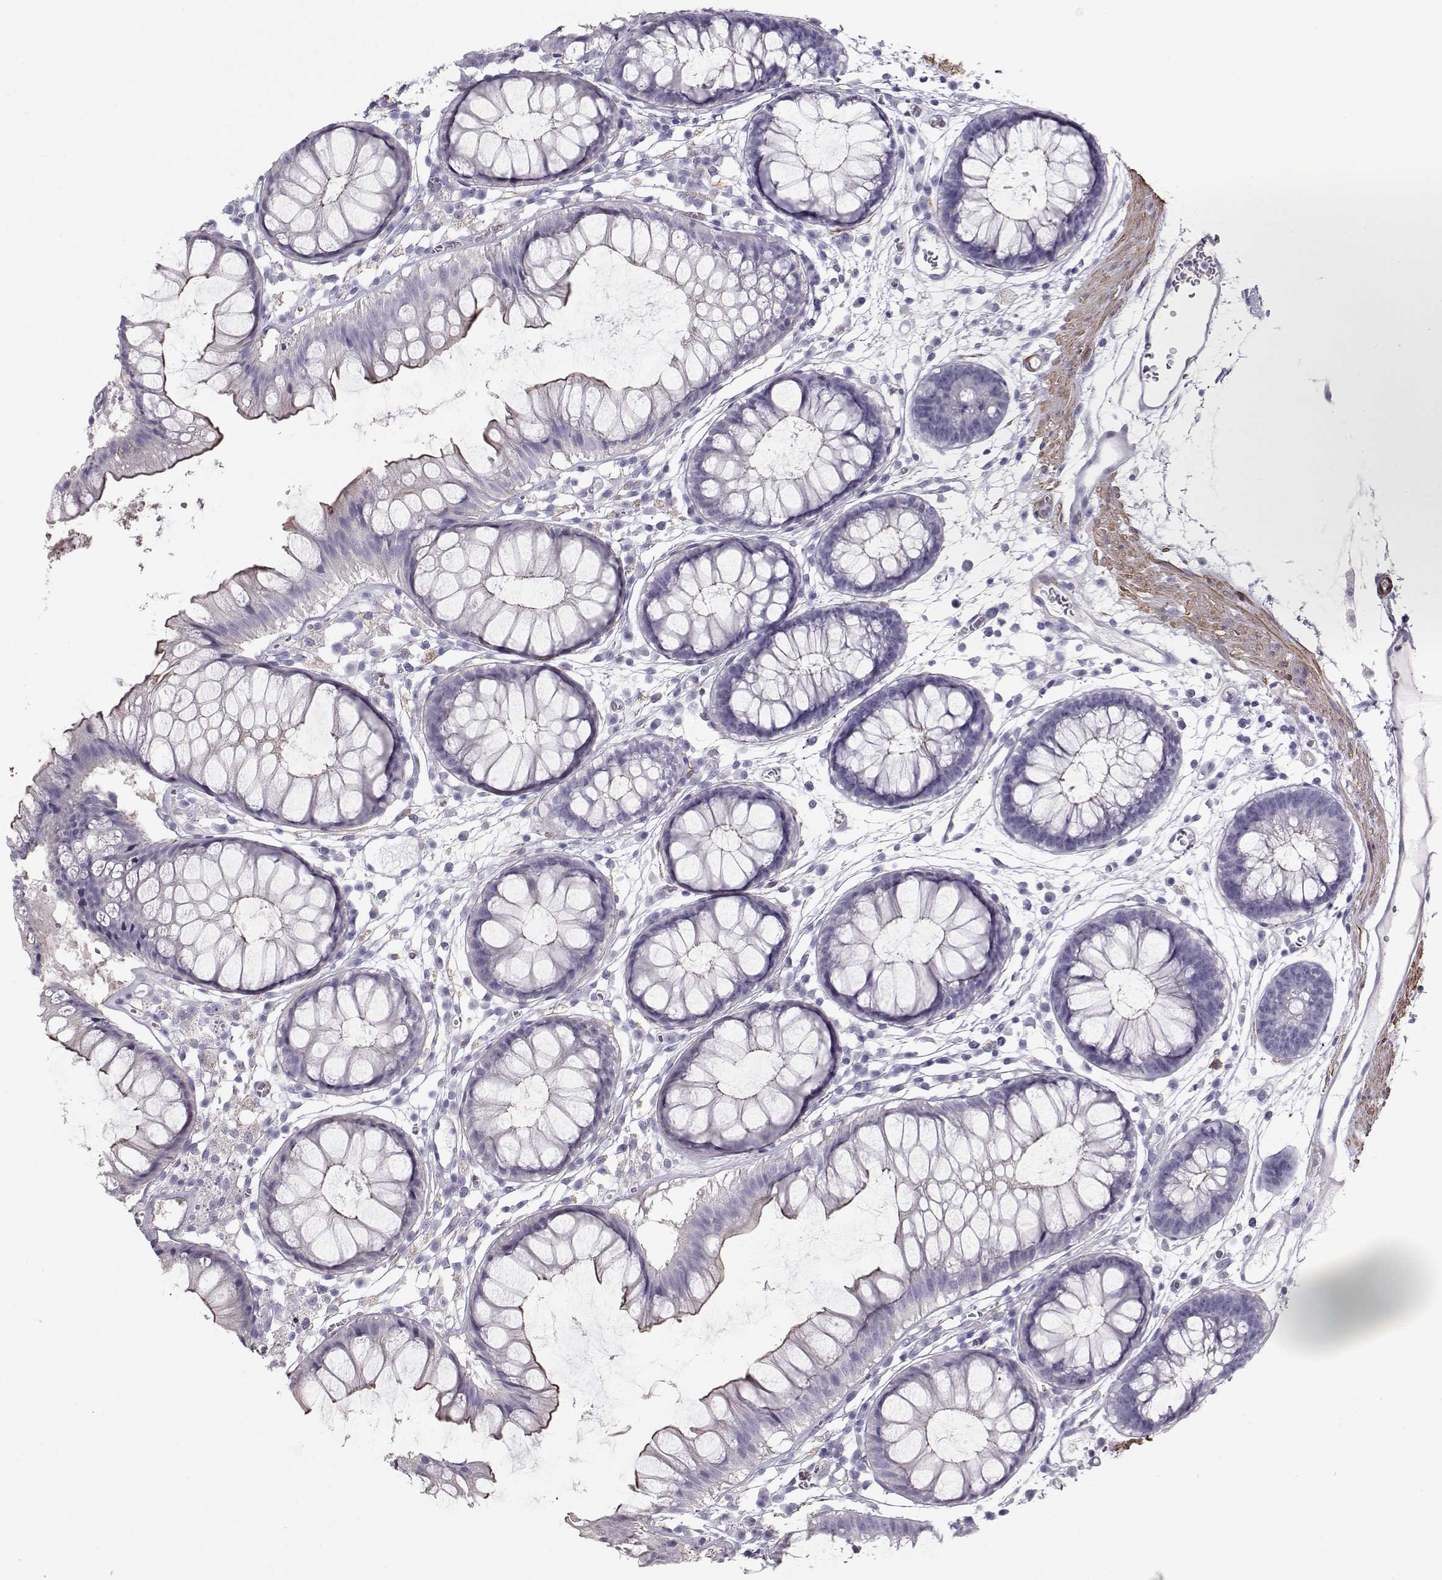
{"staining": {"intensity": "negative", "quantity": "none", "location": "none"}, "tissue": "colon", "cell_type": "Endothelial cells", "image_type": "normal", "snomed": [{"axis": "morphology", "description": "Normal tissue, NOS"}, {"axis": "morphology", "description": "Adenocarcinoma, NOS"}, {"axis": "topography", "description": "Colon"}], "caption": "High magnification brightfield microscopy of unremarkable colon stained with DAB (brown) and counterstained with hematoxylin (blue): endothelial cells show no significant positivity. The staining is performed using DAB brown chromogen with nuclei counter-stained in using hematoxylin.", "gene": "SLITRK3", "patient": {"sex": "male", "age": 65}}